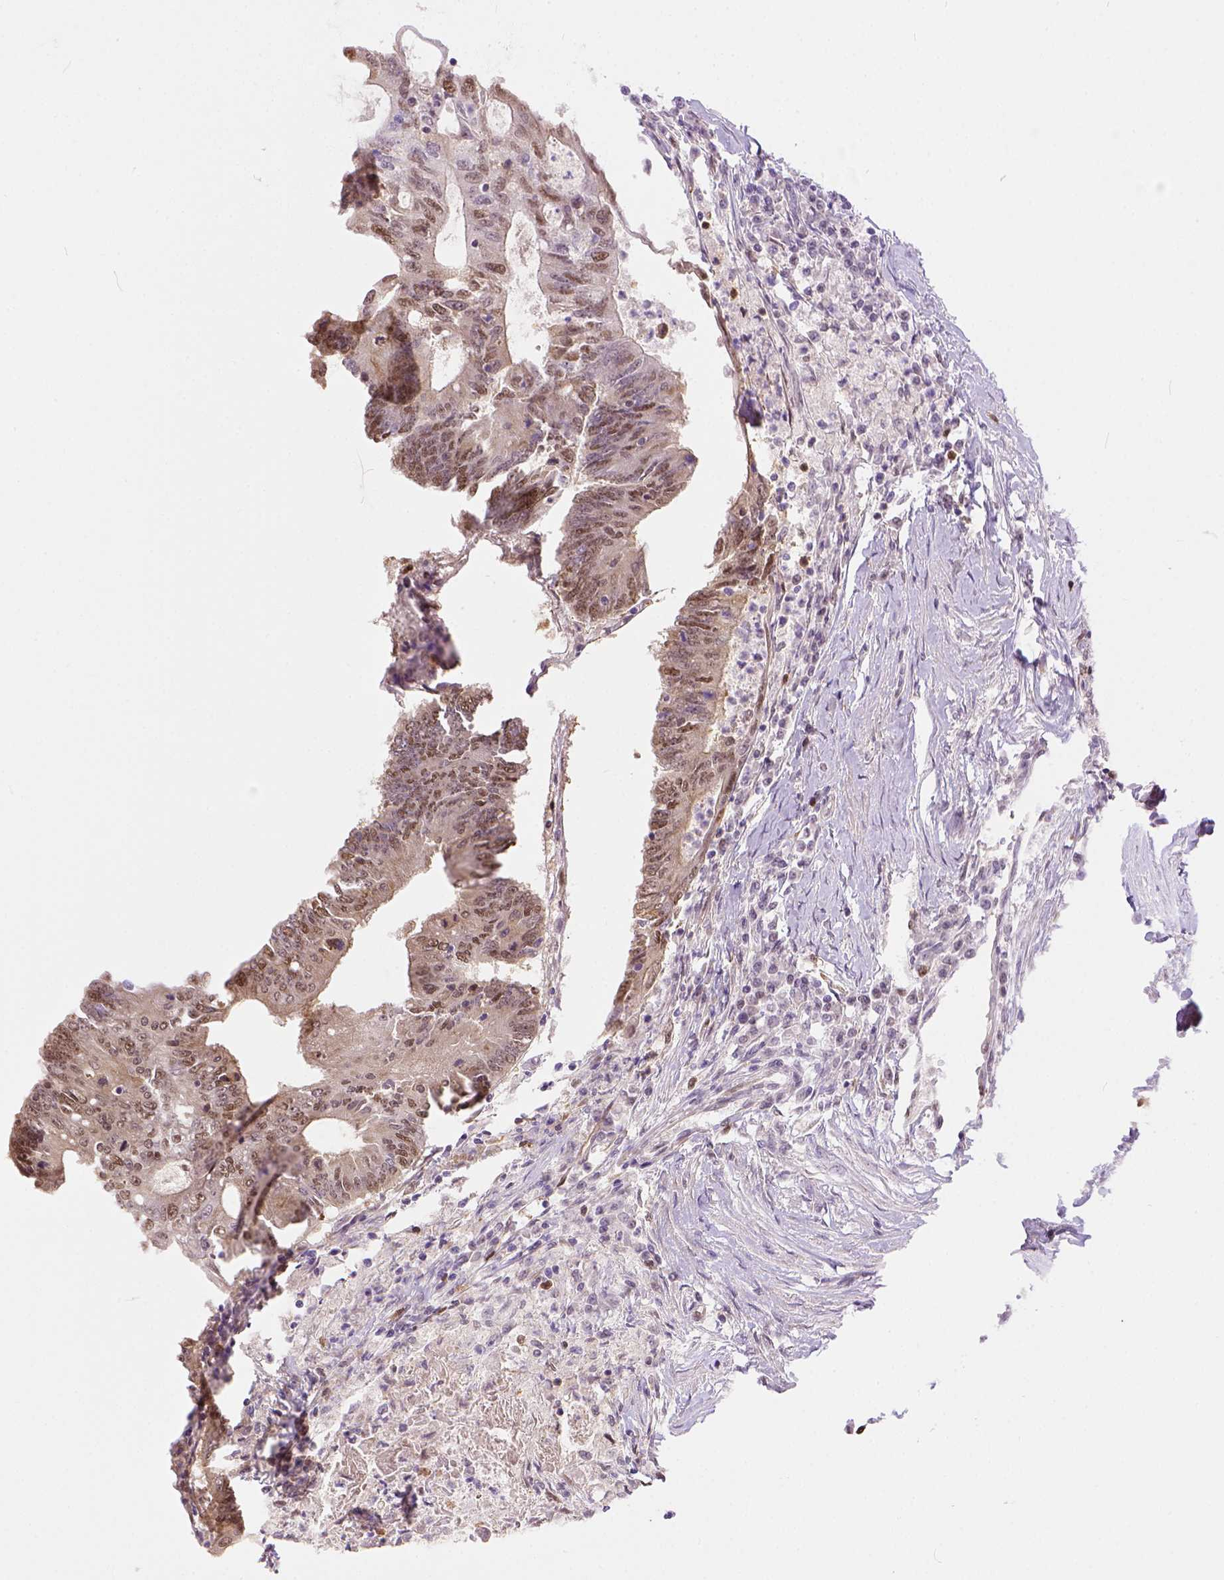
{"staining": {"intensity": "moderate", "quantity": "25%-75%", "location": "nuclear"}, "tissue": "colorectal cancer", "cell_type": "Tumor cells", "image_type": "cancer", "snomed": [{"axis": "morphology", "description": "Adenocarcinoma, NOS"}, {"axis": "topography", "description": "Colon"}], "caption": "Adenocarcinoma (colorectal) stained with a brown dye shows moderate nuclear positive staining in approximately 25%-75% of tumor cells.", "gene": "ERCC1", "patient": {"sex": "female", "age": 70}}